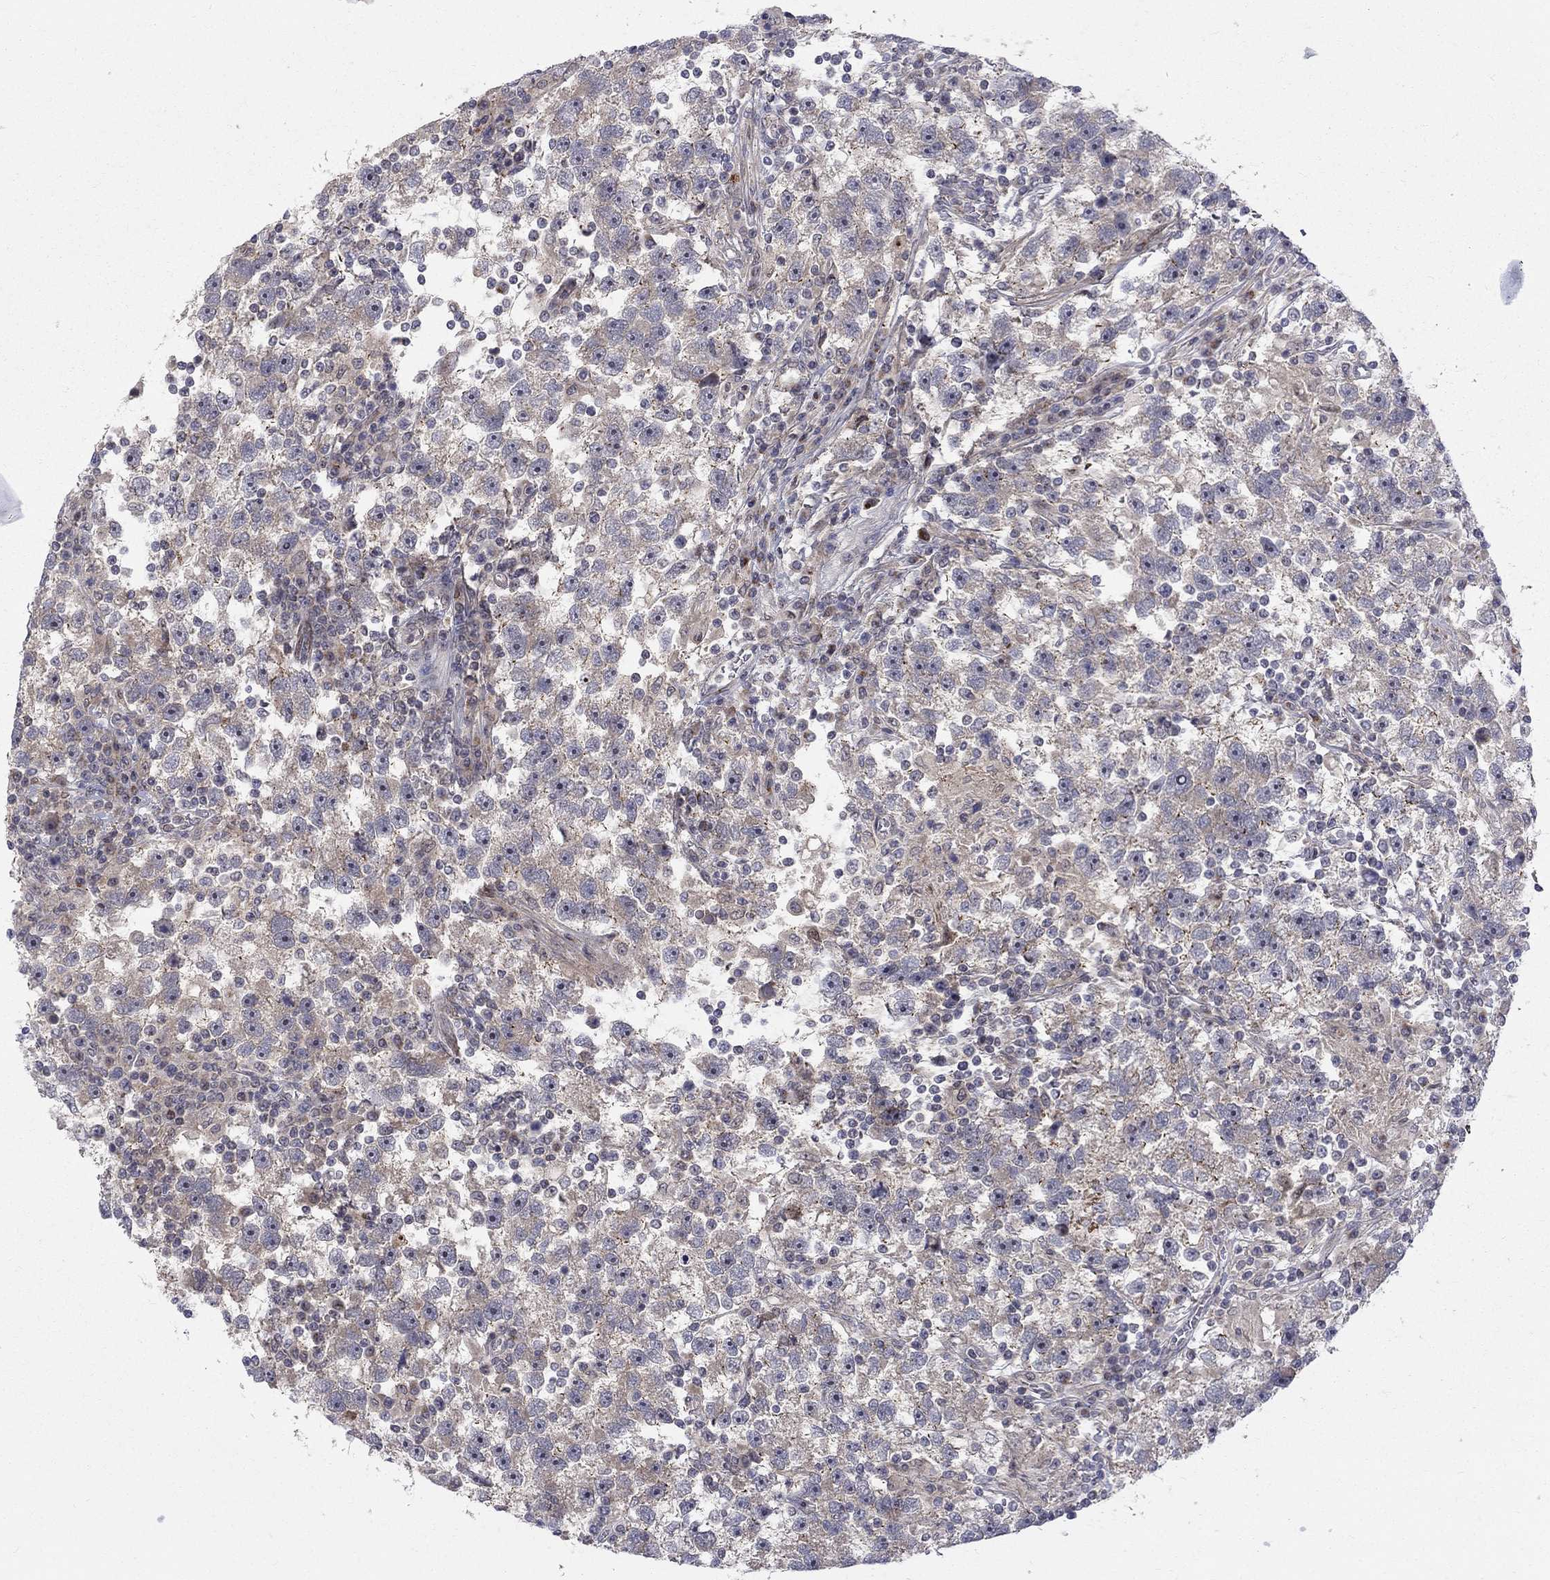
{"staining": {"intensity": "weak", "quantity": "<25%", "location": "cytoplasmic/membranous"}, "tissue": "testis cancer", "cell_type": "Tumor cells", "image_type": "cancer", "snomed": [{"axis": "morphology", "description": "Seminoma, NOS"}, {"axis": "topography", "description": "Testis"}], "caption": "Human seminoma (testis) stained for a protein using immunohistochemistry displays no staining in tumor cells.", "gene": "WDR19", "patient": {"sex": "male", "age": 47}}